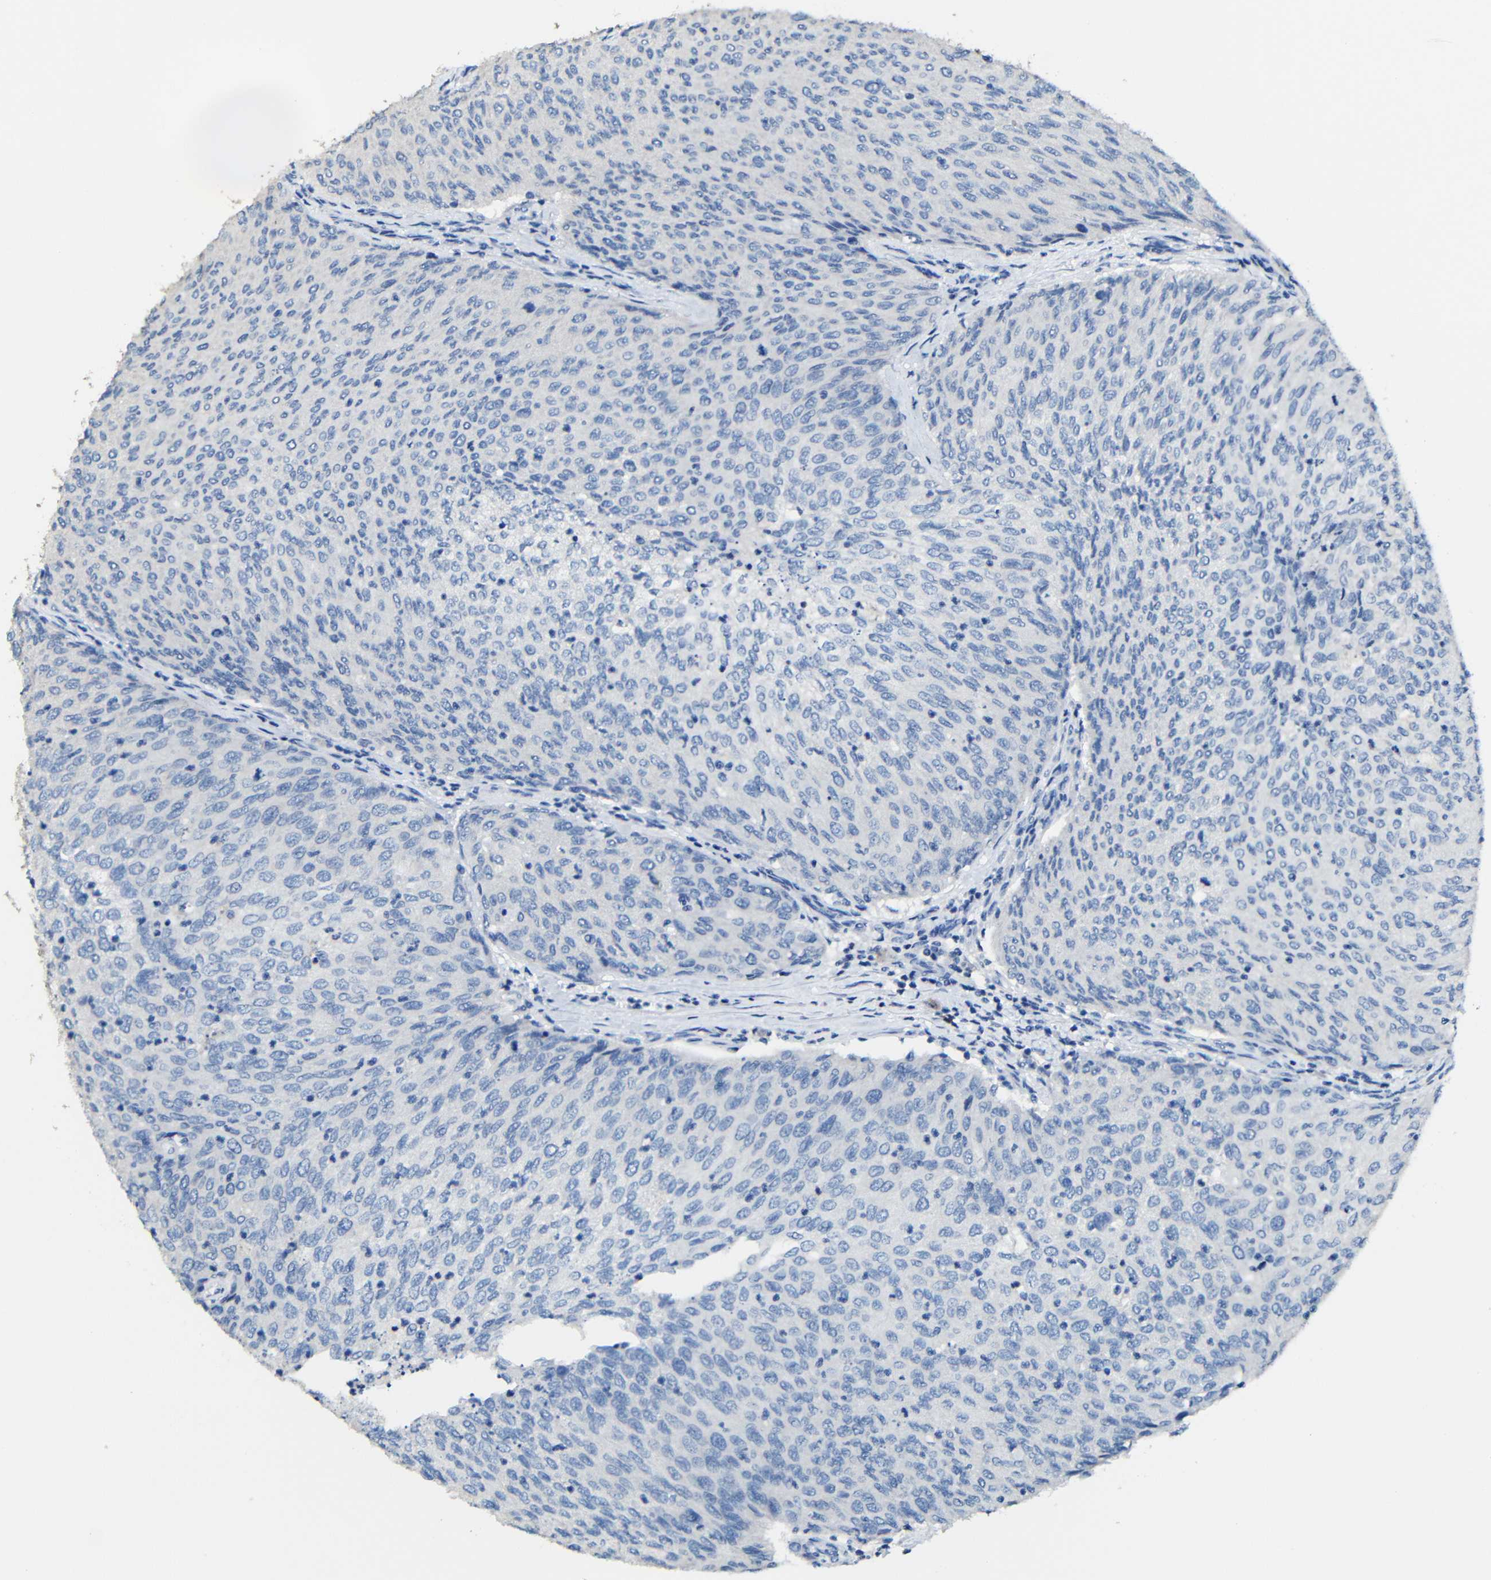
{"staining": {"intensity": "negative", "quantity": "none", "location": "none"}, "tissue": "urothelial cancer", "cell_type": "Tumor cells", "image_type": "cancer", "snomed": [{"axis": "morphology", "description": "Urothelial carcinoma, Low grade"}, {"axis": "topography", "description": "Urinary bladder"}], "caption": "Immunohistochemical staining of human urothelial carcinoma (low-grade) displays no significant staining in tumor cells.", "gene": "ACKR2", "patient": {"sex": "female", "age": 79}}